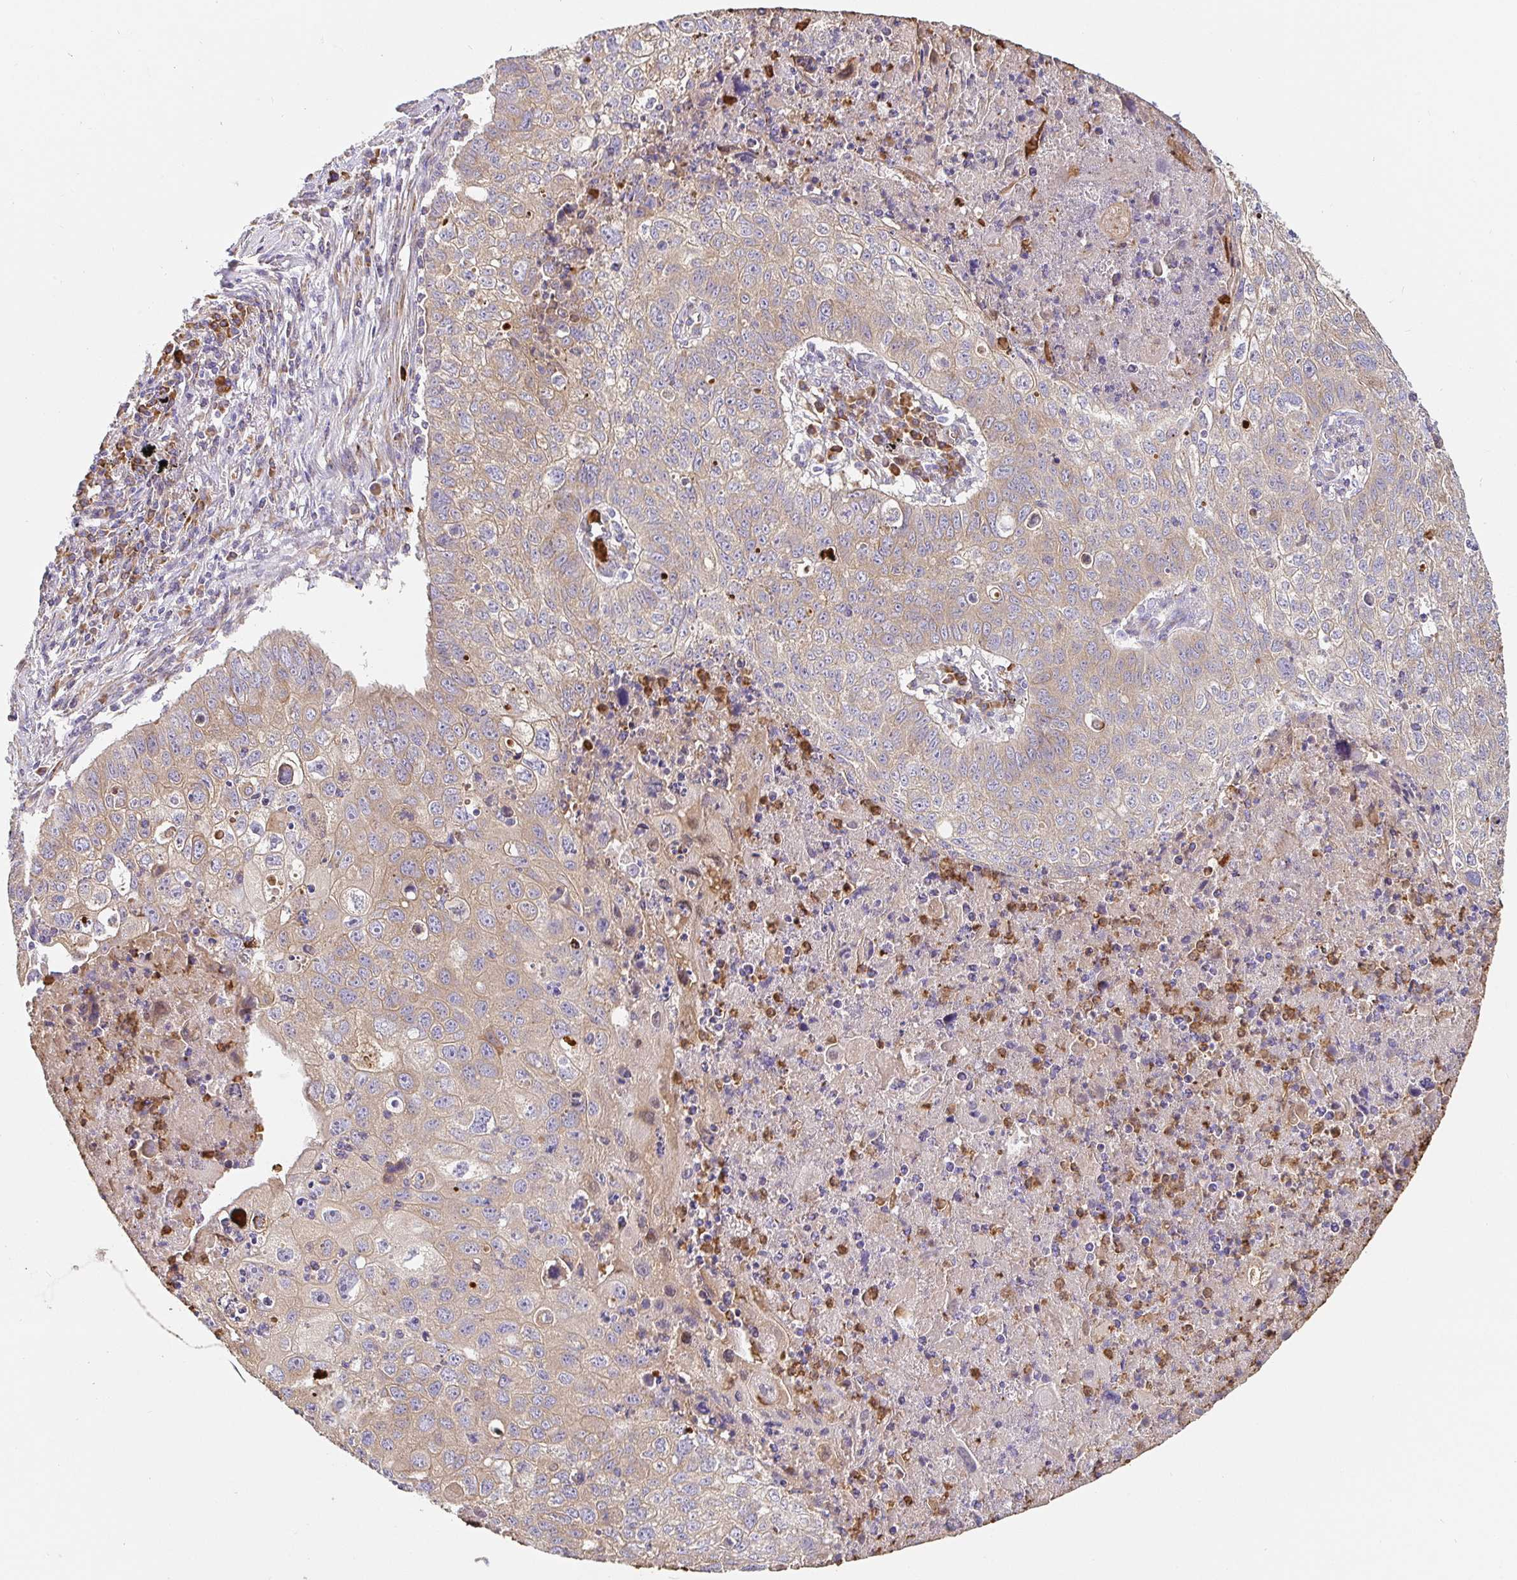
{"staining": {"intensity": "weak", "quantity": "25%-75%", "location": "cytoplasmic/membranous"}, "tissue": "lung cancer", "cell_type": "Tumor cells", "image_type": "cancer", "snomed": [{"axis": "morphology", "description": "Normal morphology"}, {"axis": "morphology", "description": "Aneuploidy"}, {"axis": "morphology", "description": "Squamous cell carcinoma, NOS"}, {"axis": "topography", "description": "Lymph node"}, {"axis": "topography", "description": "Lung"}], "caption": "Tumor cells display low levels of weak cytoplasmic/membranous expression in approximately 25%-75% of cells in human lung aneuploidy. Immunohistochemistry stains the protein in brown and the nuclei are stained blue.", "gene": "PDPK1", "patient": {"sex": "female", "age": 76}}